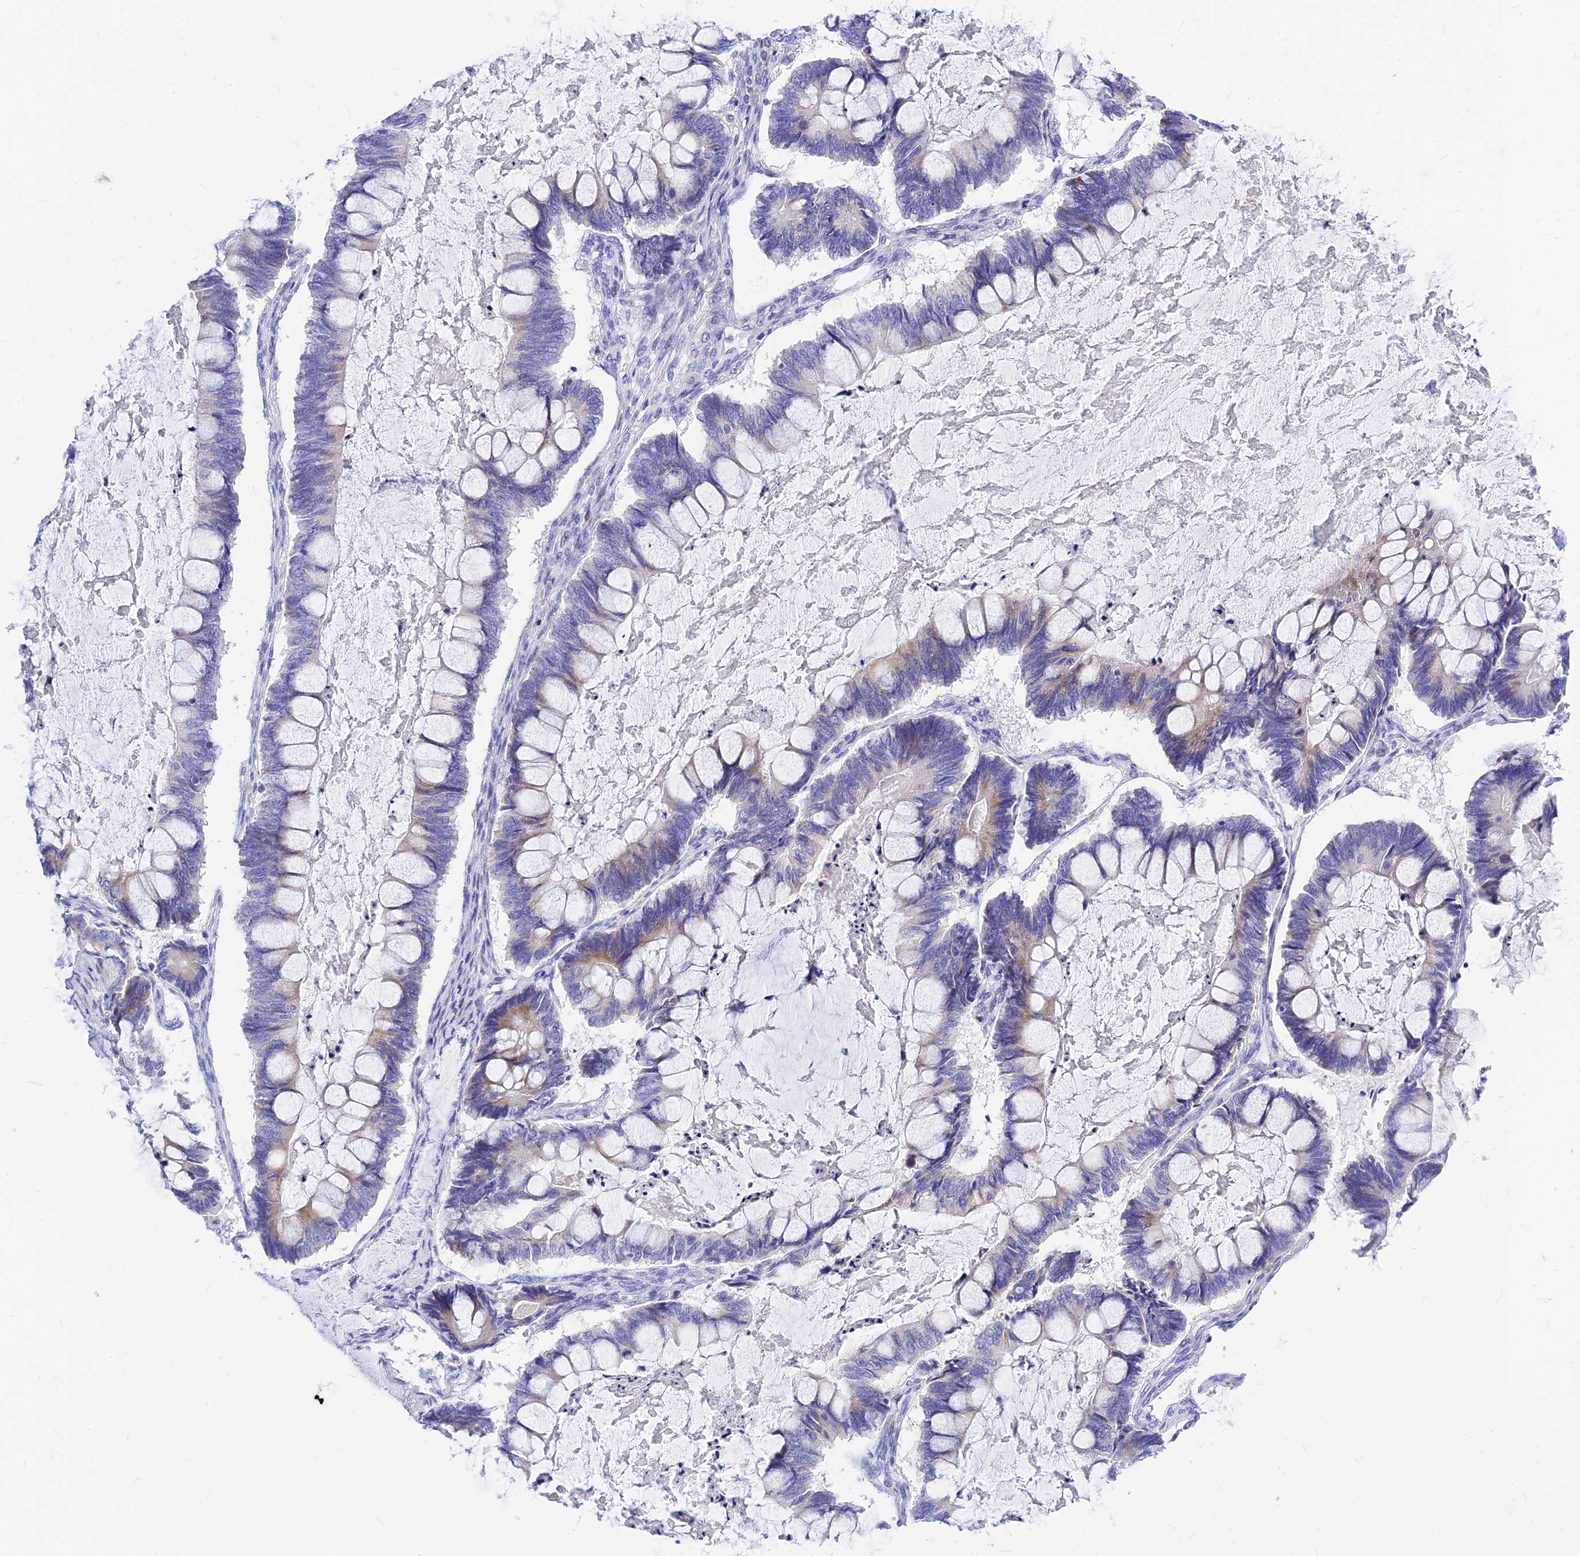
{"staining": {"intensity": "moderate", "quantity": "<25%", "location": "cytoplasmic/membranous"}, "tissue": "ovarian cancer", "cell_type": "Tumor cells", "image_type": "cancer", "snomed": [{"axis": "morphology", "description": "Cystadenocarcinoma, mucinous, NOS"}, {"axis": "topography", "description": "Ovary"}], "caption": "Human ovarian cancer stained for a protein (brown) shows moderate cytoplasmic/membranous positive expression in about <25% of tumor cells.", "gene": "CNOT6", "patient": {"sex": "female", "age": 61}}